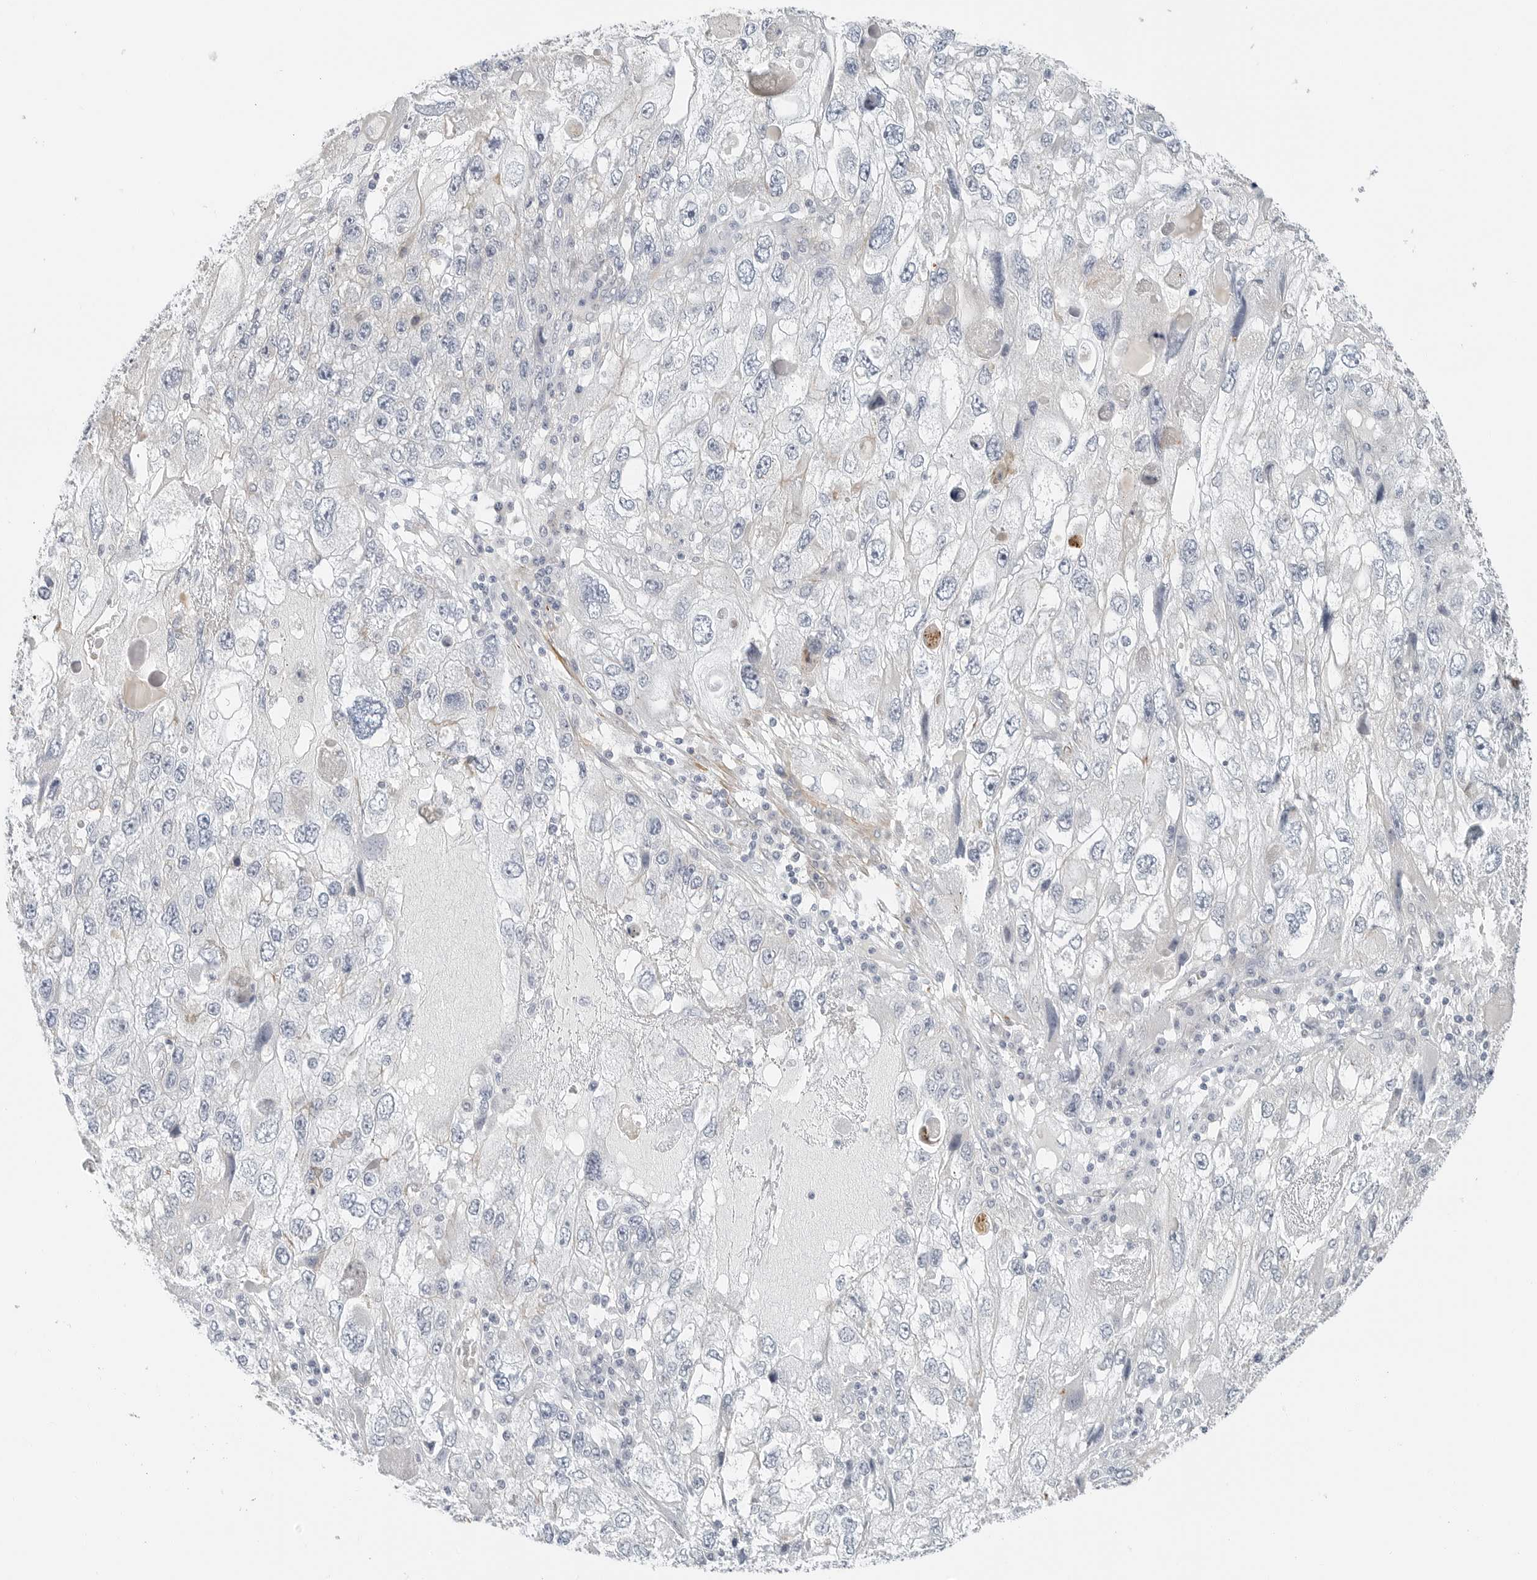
{"staining": {"intensity": "negative", "quantity": "none", "location": "none"}, "tissue": "endometrial cancer", "cell_type": "Tumor cells", "image_type": "cancer", "snomed": [{"axis": "morphology", "description": "Adenocarcinoma, NOS"}, {"axis": "topography", "description": "Endometrium"}], "caption": "Tumor cells are negative for protein expression in human endometrial cancer. (DAB IHC visualized using brightfield microscopy, high magnification).", "gene": "IQCC", "patient": {"sex": "female", "age": 49}}